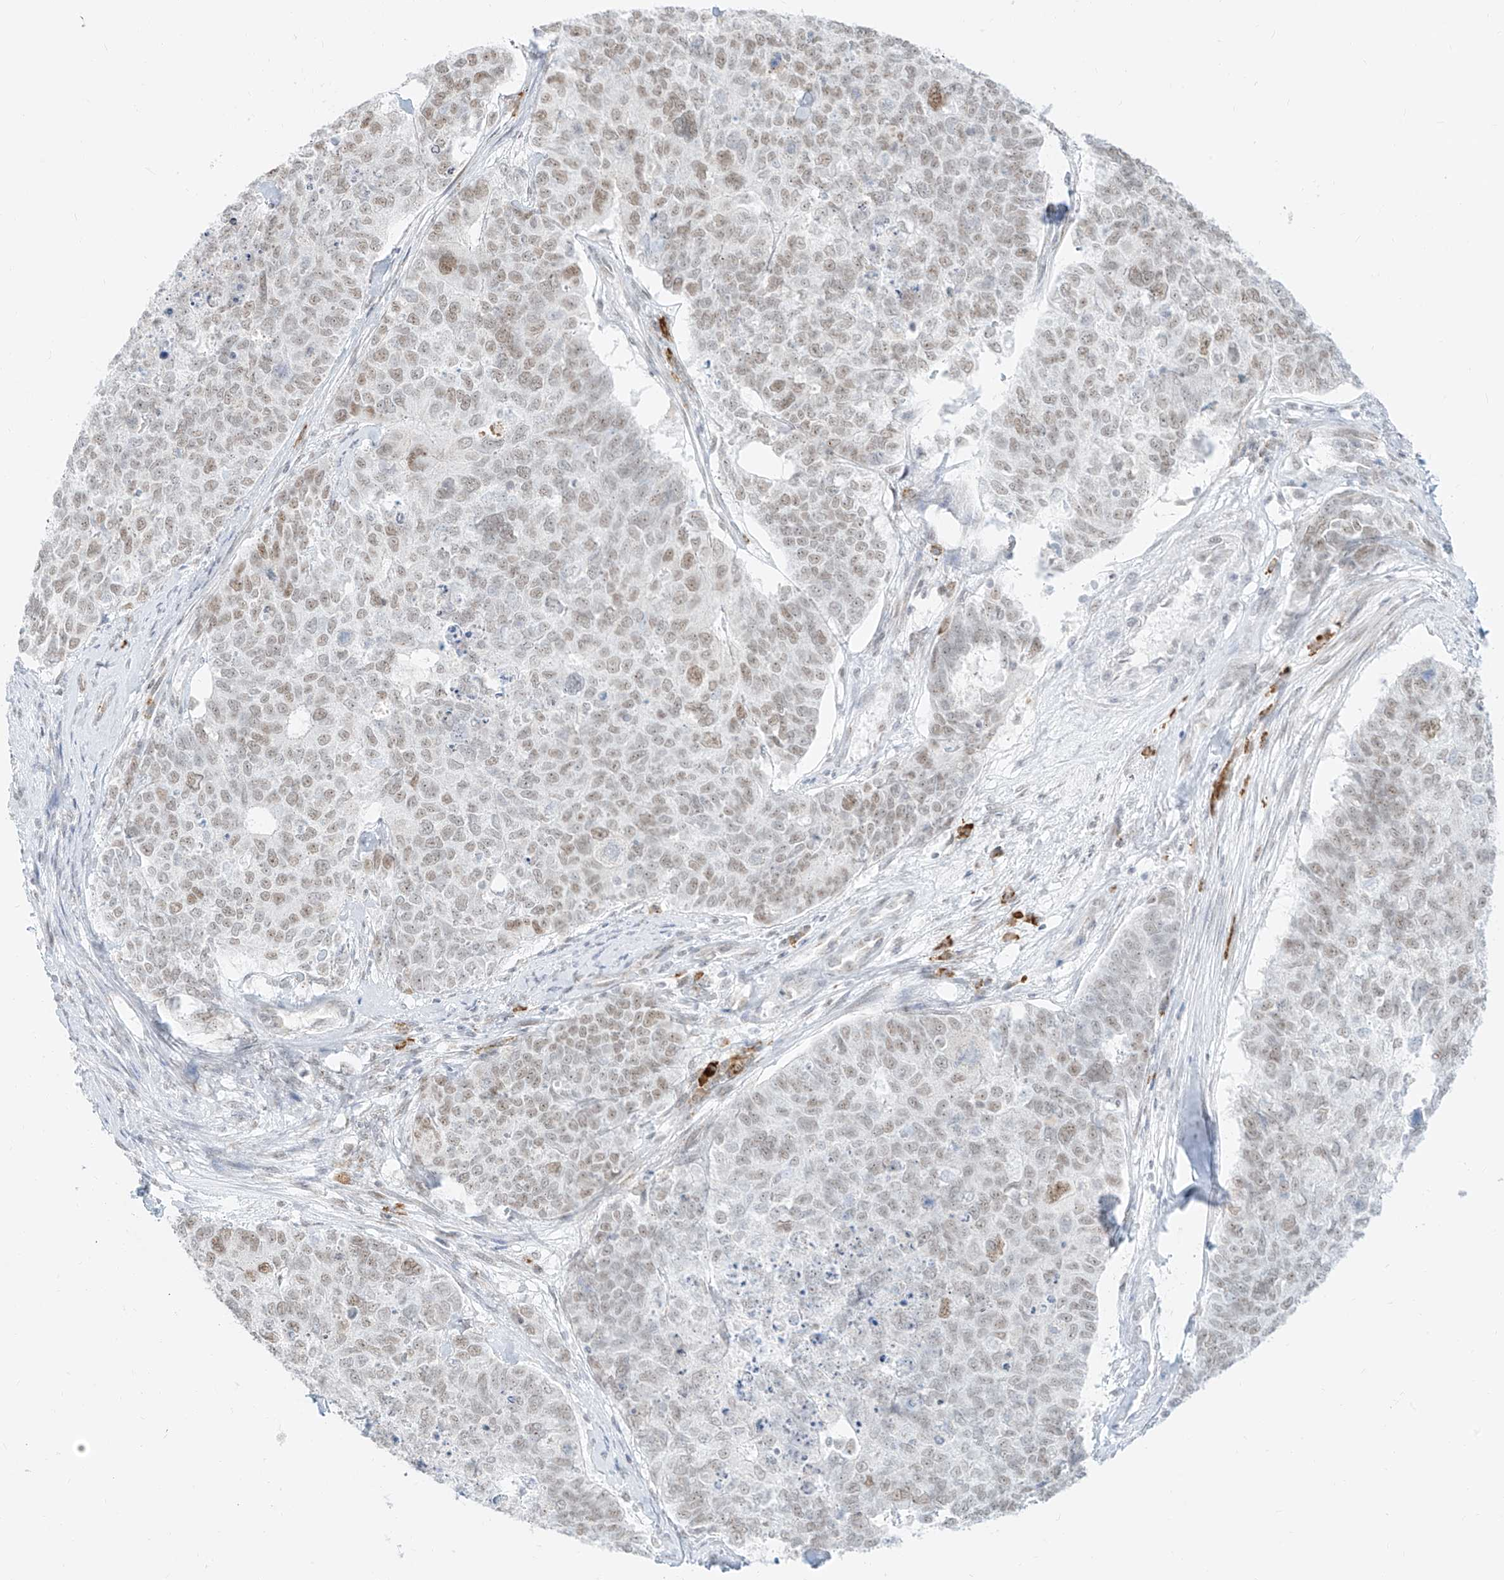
{"staining": {"intensity": "moderate", "quantity": "<25%", "location": "nuclear"}, "tissue": "cervical cancer", "cell_type": "Tumor cells", "image_type": "cancer", "snomed": [{"axis": "morphology", "description": "Squamous cell carcinoma, NOS"}, {"axis": "topography", "description": "Cervix"}], "caption": "An image of squamous cell carcinoma (cervical) stained for a protein exhibits moderate nuclear brown staining in tumor cells.", "gene": "SUPT5H", "patient": {"sex": "female", "age": 63}}